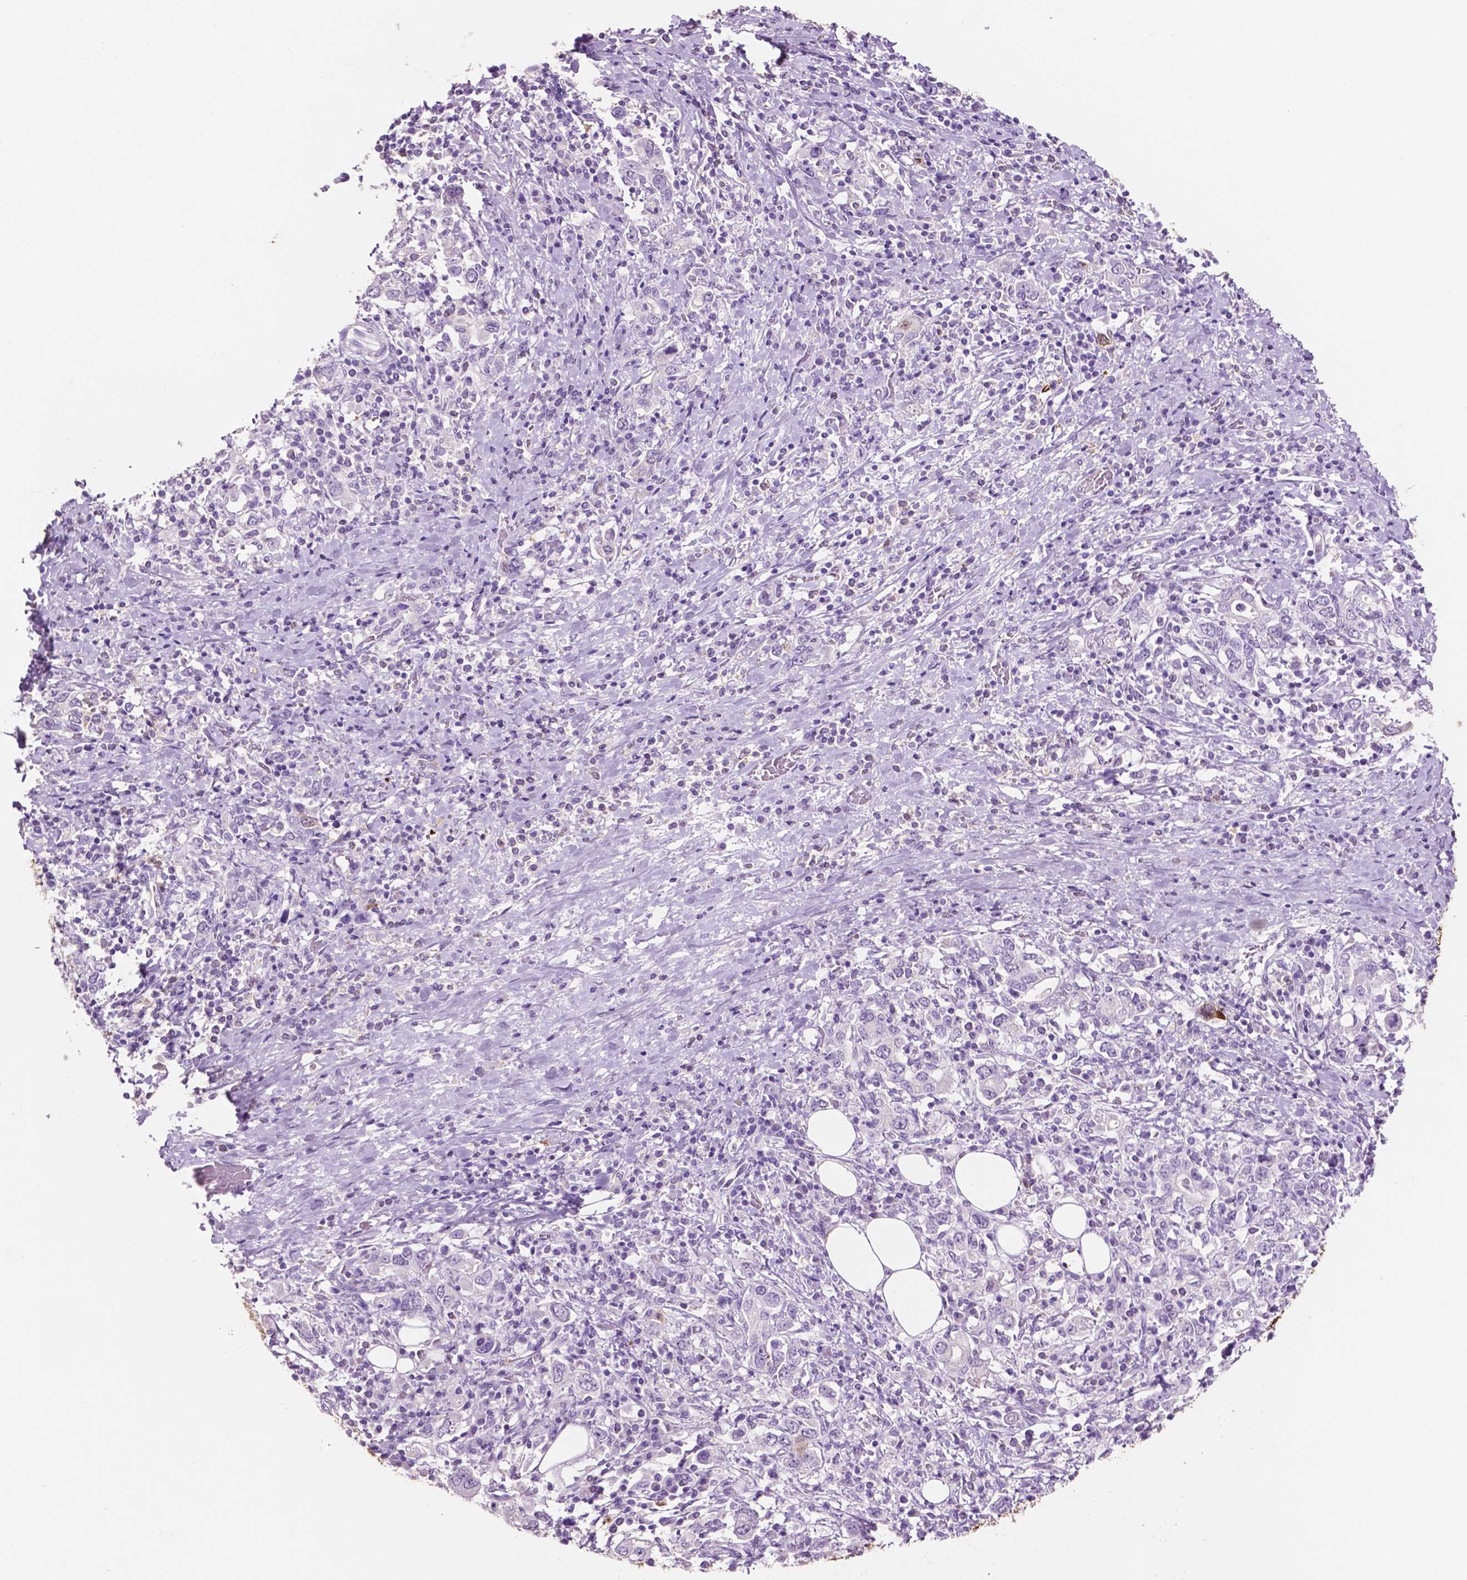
{"staining": {"intensity": "negative", "quantity": "none", "location": "none"}, "tissue": "stomach cancer", "cell_type": "Tumor cells", "image_type": "cancer", "snomed": [{"axis": "morphology", "description": "Adenocarcinoma, NOS"}, {"axis": "topography", "description": "Stomach, upper"}, {"axis": "topography", "description": "Stomach"}], "caption": "Tumor cells are negative for brown protein staining in adenocarcinoma (stomach).", "gene": "IDO1", "patient": {"sex": "male", "age": 62}}